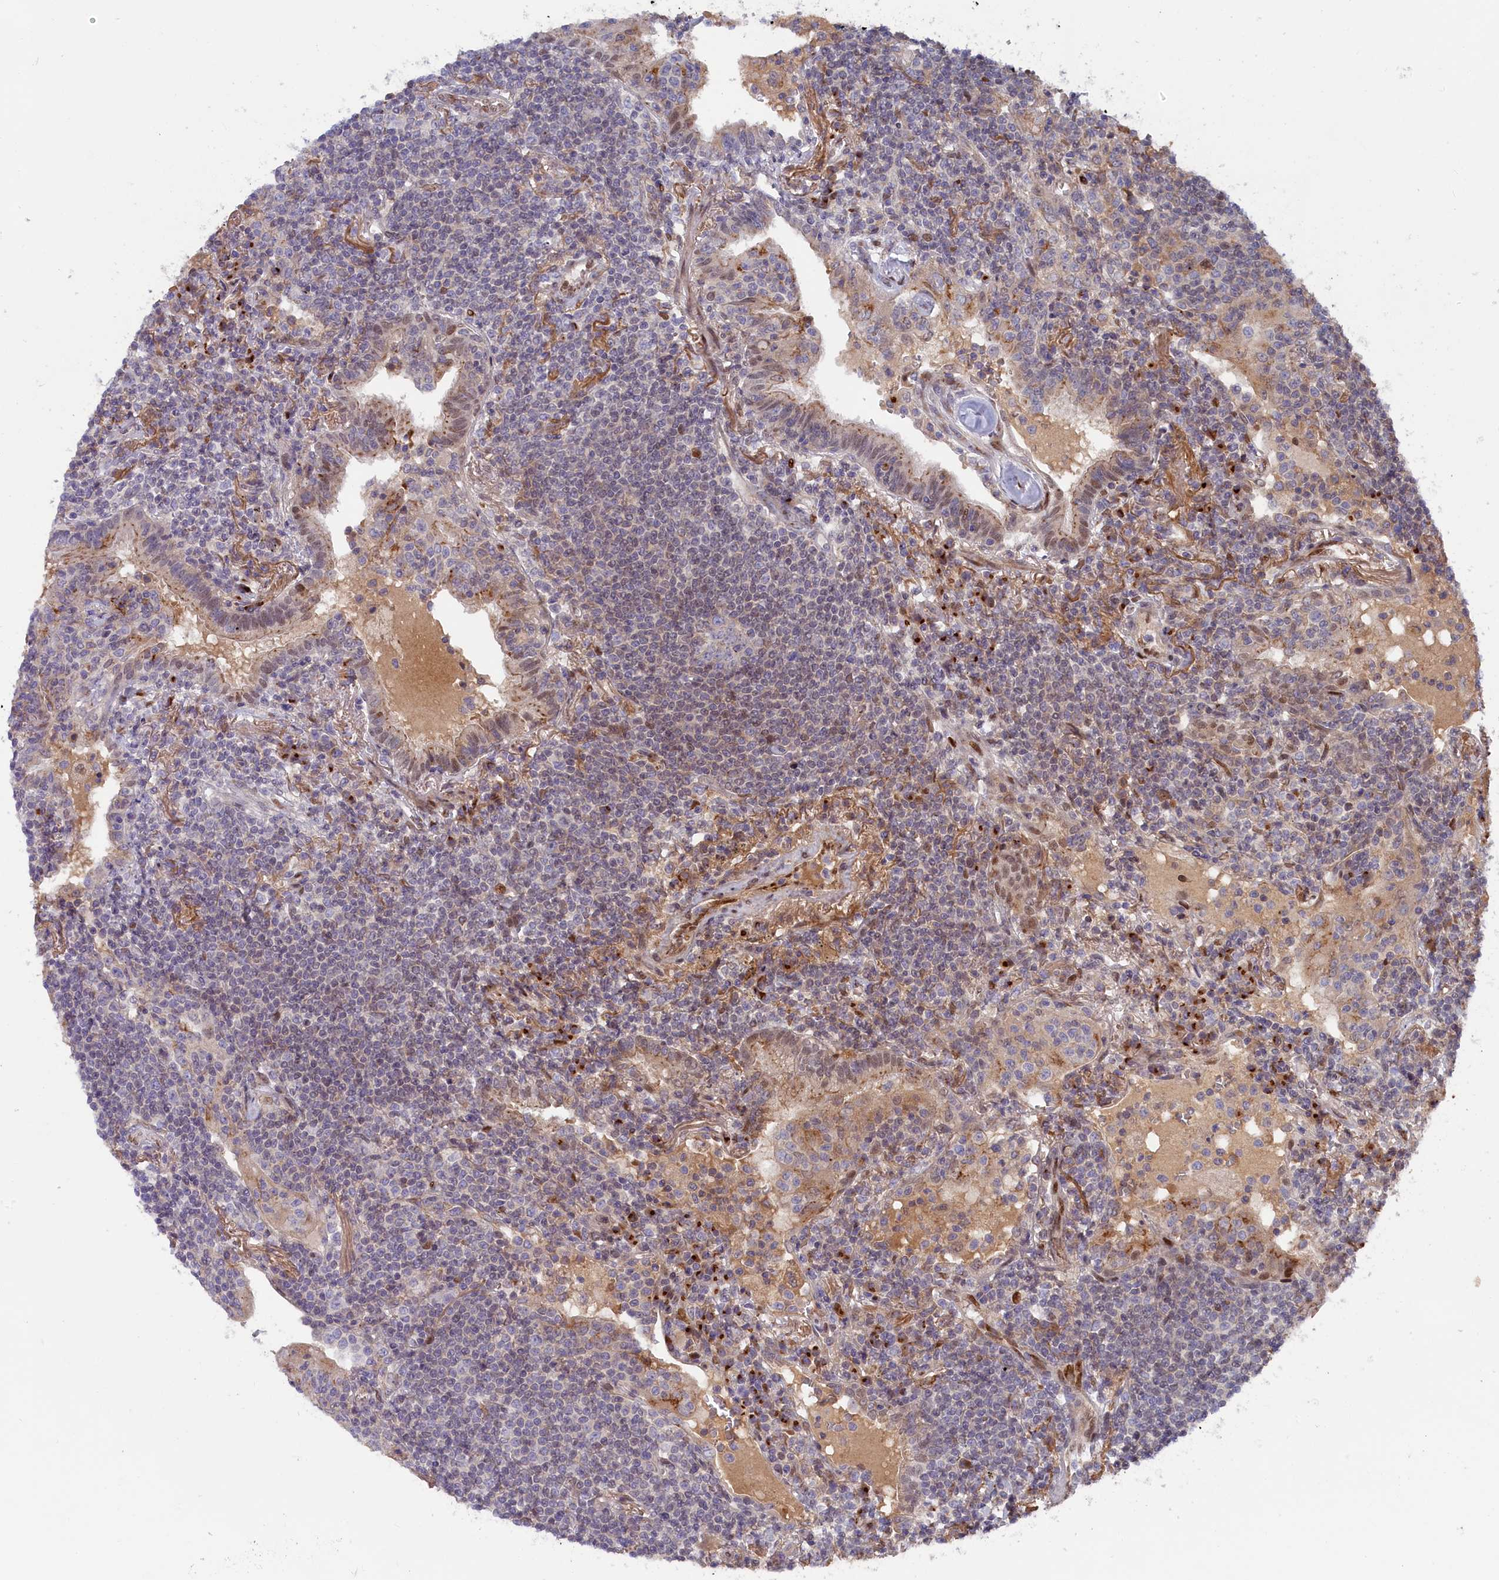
{"staining": {"intensity": "negative", "quantity": "none", "location": "none"}, "tissue": "lymphoma", "cell_type": "Tumor cells", "image_type": "cancer", "snomed": [{"axis": "morphology", "description": "Malignant lymphoma, non-Hodgkin's type, Low grade"}, {"axis": "topography", "description": "Lung"}], "caption": "This is an immunohistochemistry (IHC) photomicrograph of lymphoma. There is no staining in tumor cells.", "gene": "CHST12", "patient": {"sex": "female", "age": 71}}